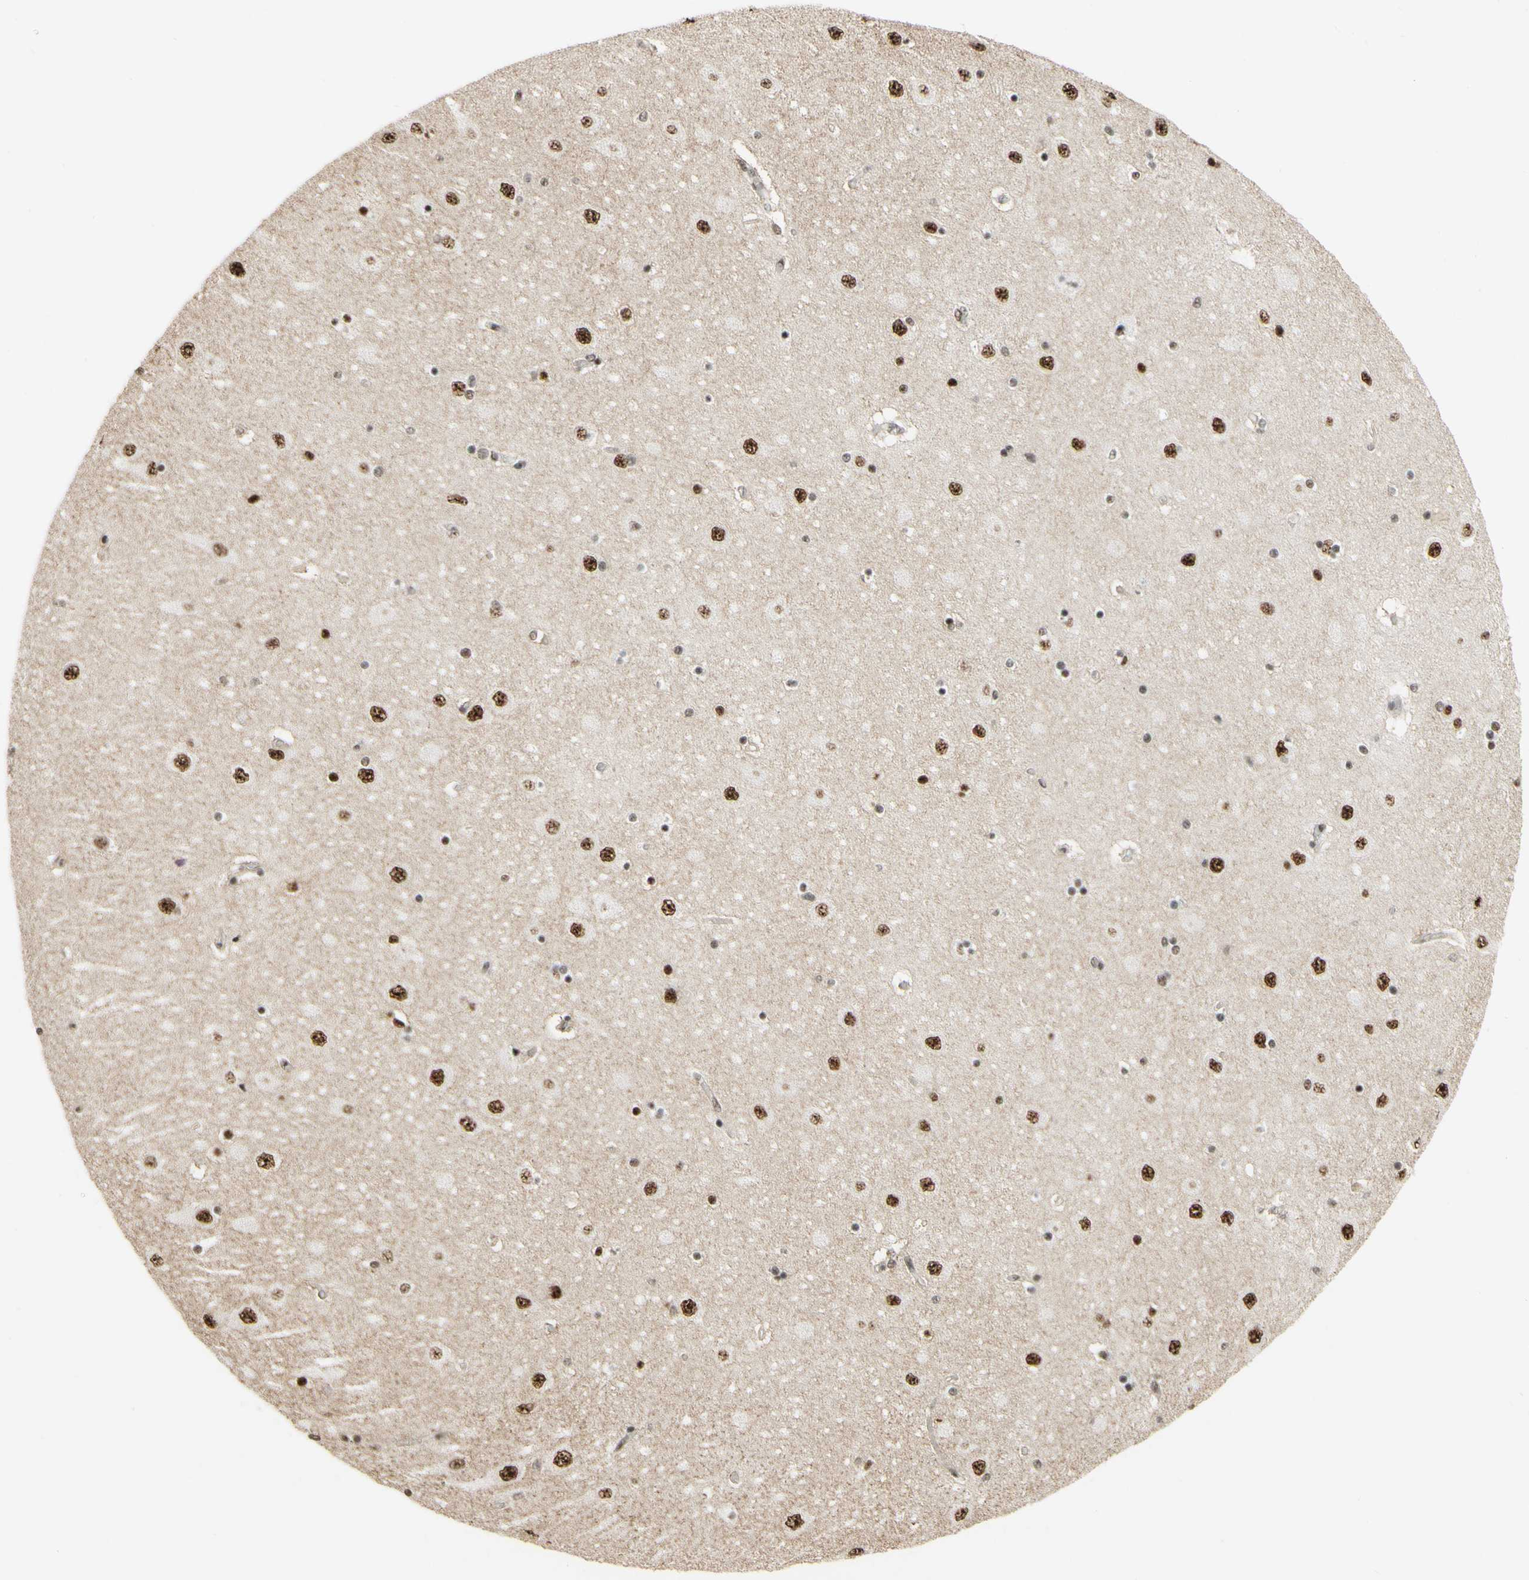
{"staining": {"intensity": "moderate", "quantity": ">75%", "location": "nuclear"}, "tissue": "hippocampus", "cell_type": "Glial cells", "image_type": "normal", "snomed": [{"axis": "morphology", "description": "Normal tissue, NOS"}, {"axis": "topography", "description": "Hippocampus"}], "caption": "Immunohistochemistry (IHC) image of unremarkable hippocampus stained for a protein (brown), which exhibits medium levels of moderate nuclear positivity in about >75% of glial cells.", "gene": "SAP18", "patient": {"sex": "female", "age": 54}}